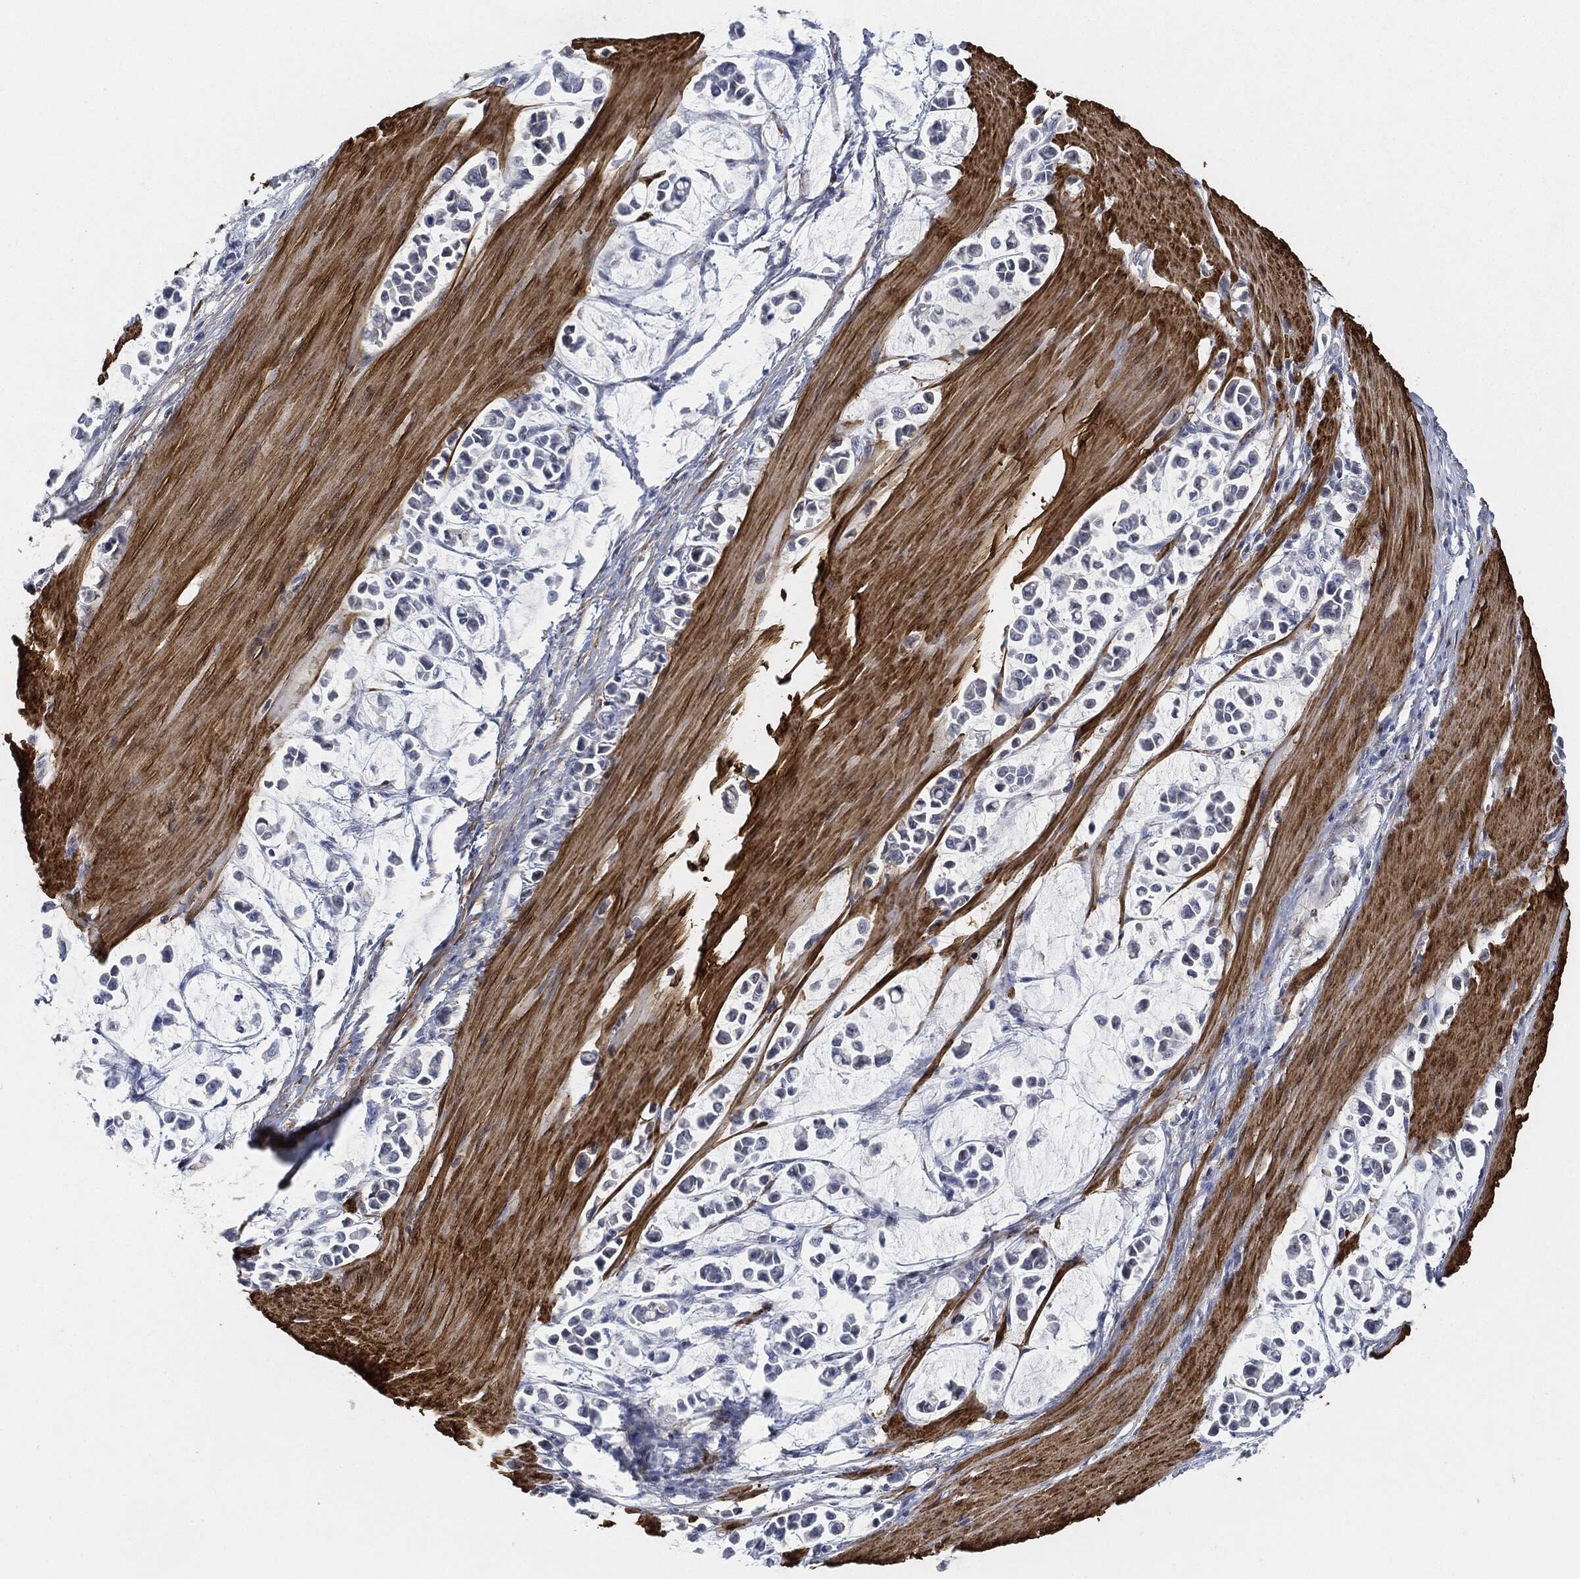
{"staining": {"intensity": "negative", "quantity": "none", "location": "none"}, "tissue": "stomach cancer", "cell_type": "Tumor cells", "image_type": "cancer", "snomed": [{"axis": "morphology", "description": "Adenocarcinoma, NOS"}, {"axis": "topography", "description": "Stomach"}], "caption": "Tumor cells are negative for protein expression in human stomach cancer (adenocarcinoma).", "gene": "TAGLN", "patient": {"sex": "male", "age": 82}}